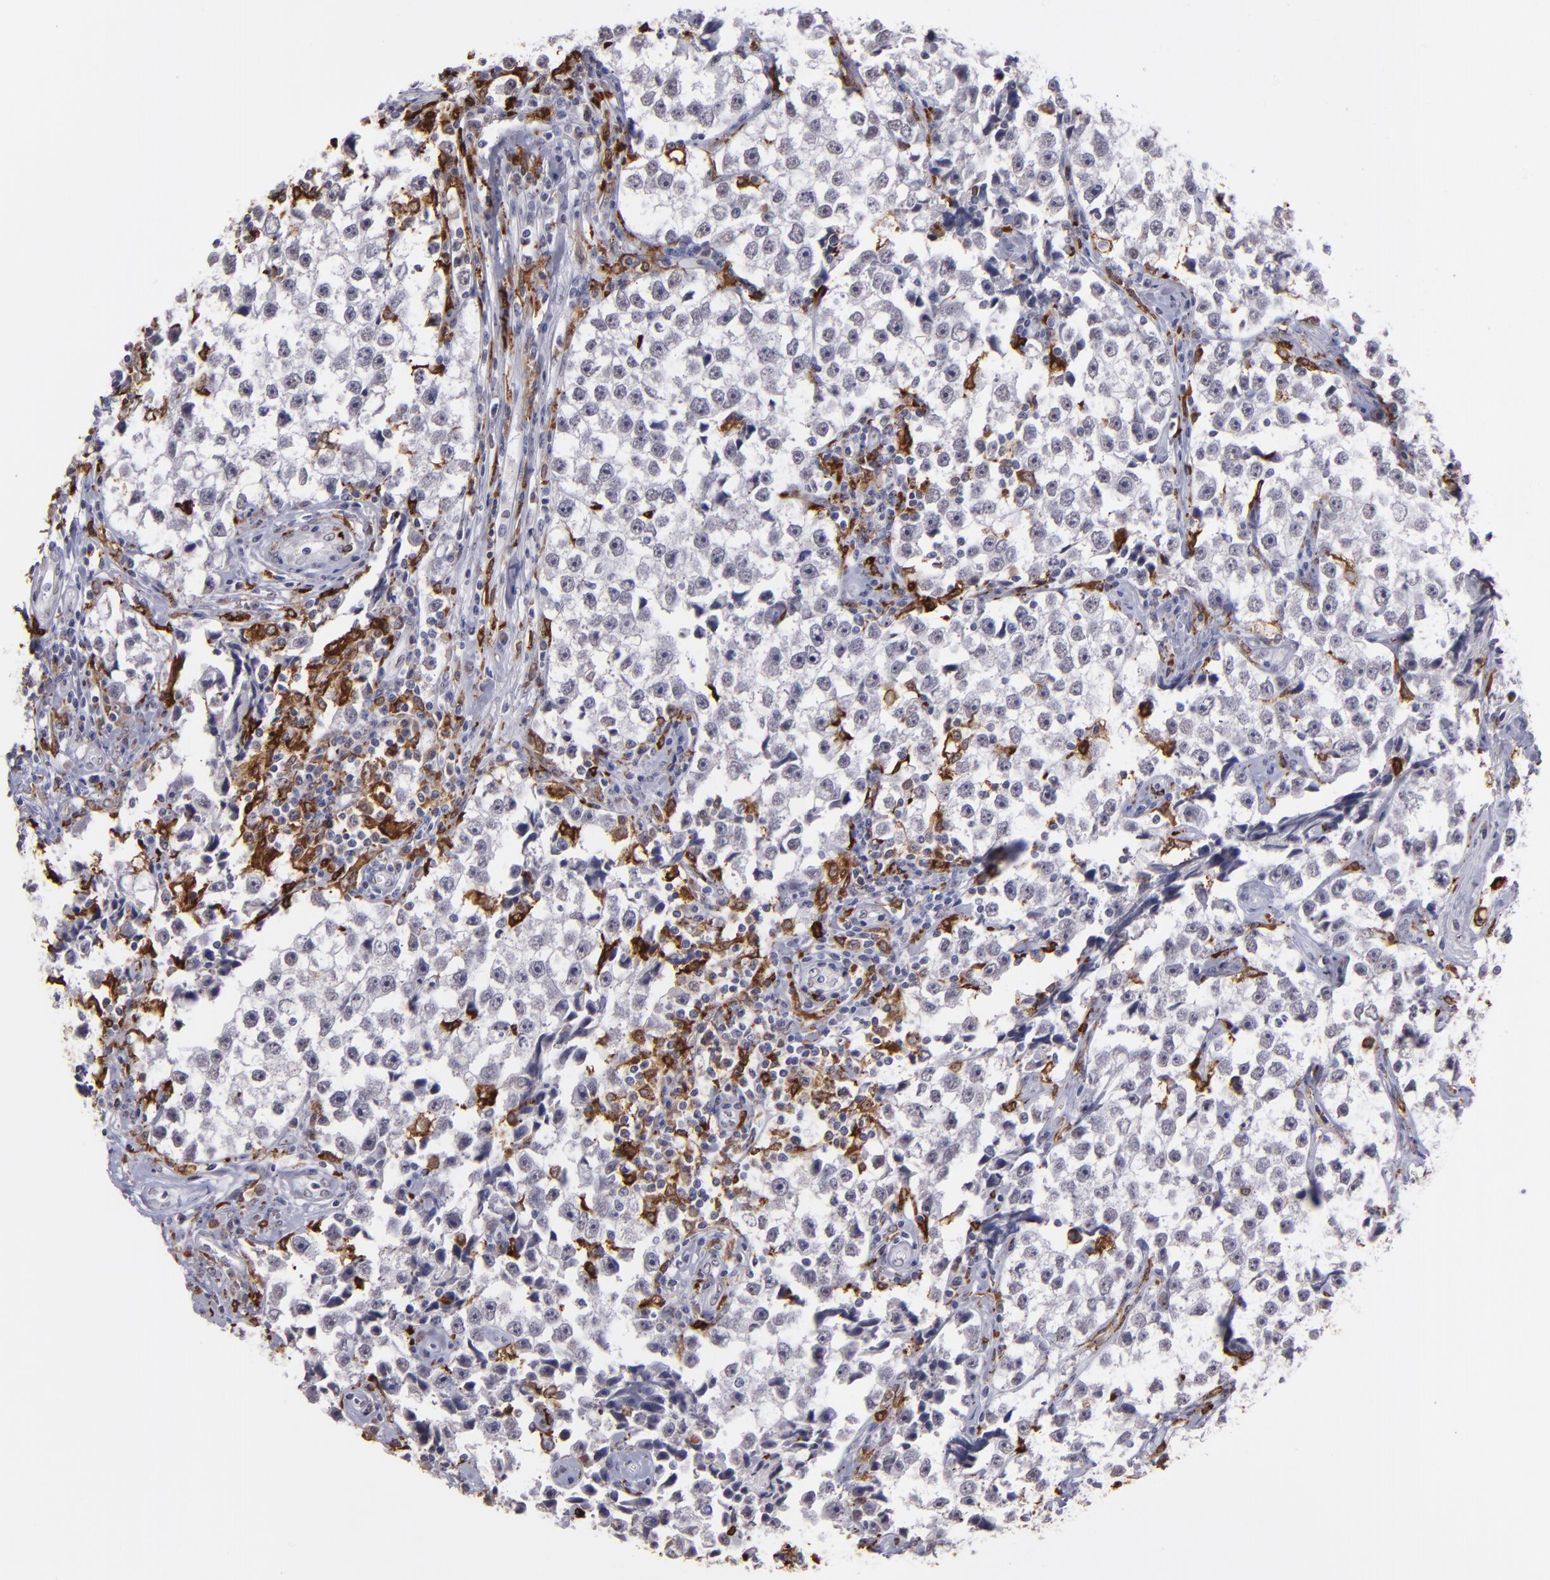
{"staining": {"intensity": "negative", "quantity": "none", "location": "none"}, "tissue": "testis cancer", "cell_type": "Tumor cells", "image_type": "cancer", "snomed": [{"axis": "morphology", "description": "Seminoma, NOS"}, {"axis": "topography", "description": "Testis"}], "caption": "The histopathology image shows no significant expression in tumor cells of testis cancer (seminoma).", "gene": "NCF2", "patient": {"sex": "male", "age": 32}}